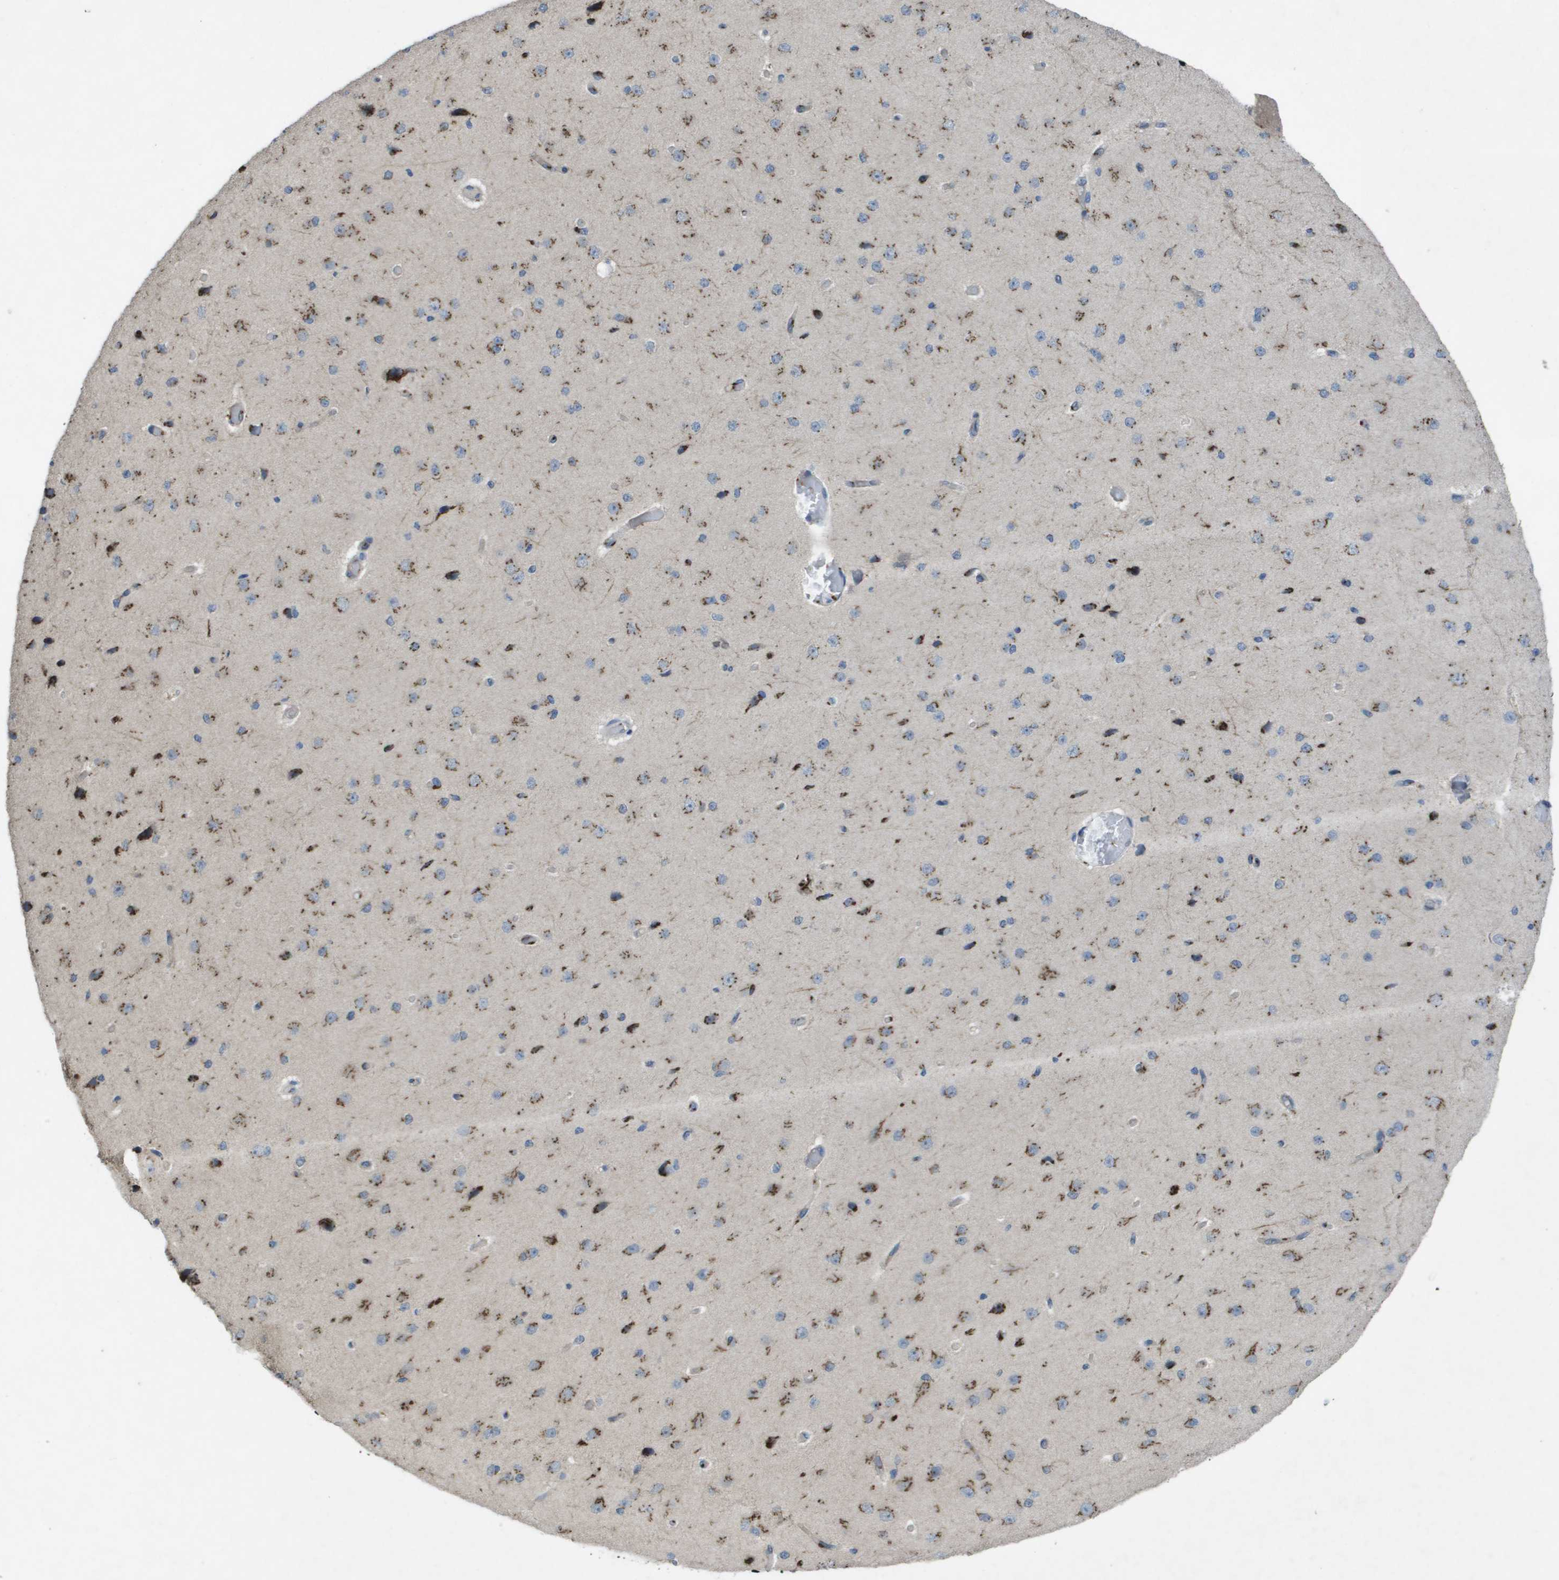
{"staining": {"intensity": "negative", "quantity": ">75%", "location": "none"}, "tissue": "cerebral cortex", "cell_type": "Endothelial cells", "image_type": "normal", "snomed": [{"axis": "morphology", "description": "Normal tissue, NOS"}, {"axis": "morphology", "description": "Developmental malformation"}, {"axis": "topography", "description": "Cerebral cortex"}], "caption": "This micrograph is of normal cerebral cortex stained with immunohistochemistry (IHC) to label a protein in brown with the nuclei are counter-stained blue. There is no staining in endothelial cells.", "gene": "QSOX2", "patient": {"sex": "female", "age": 30}}